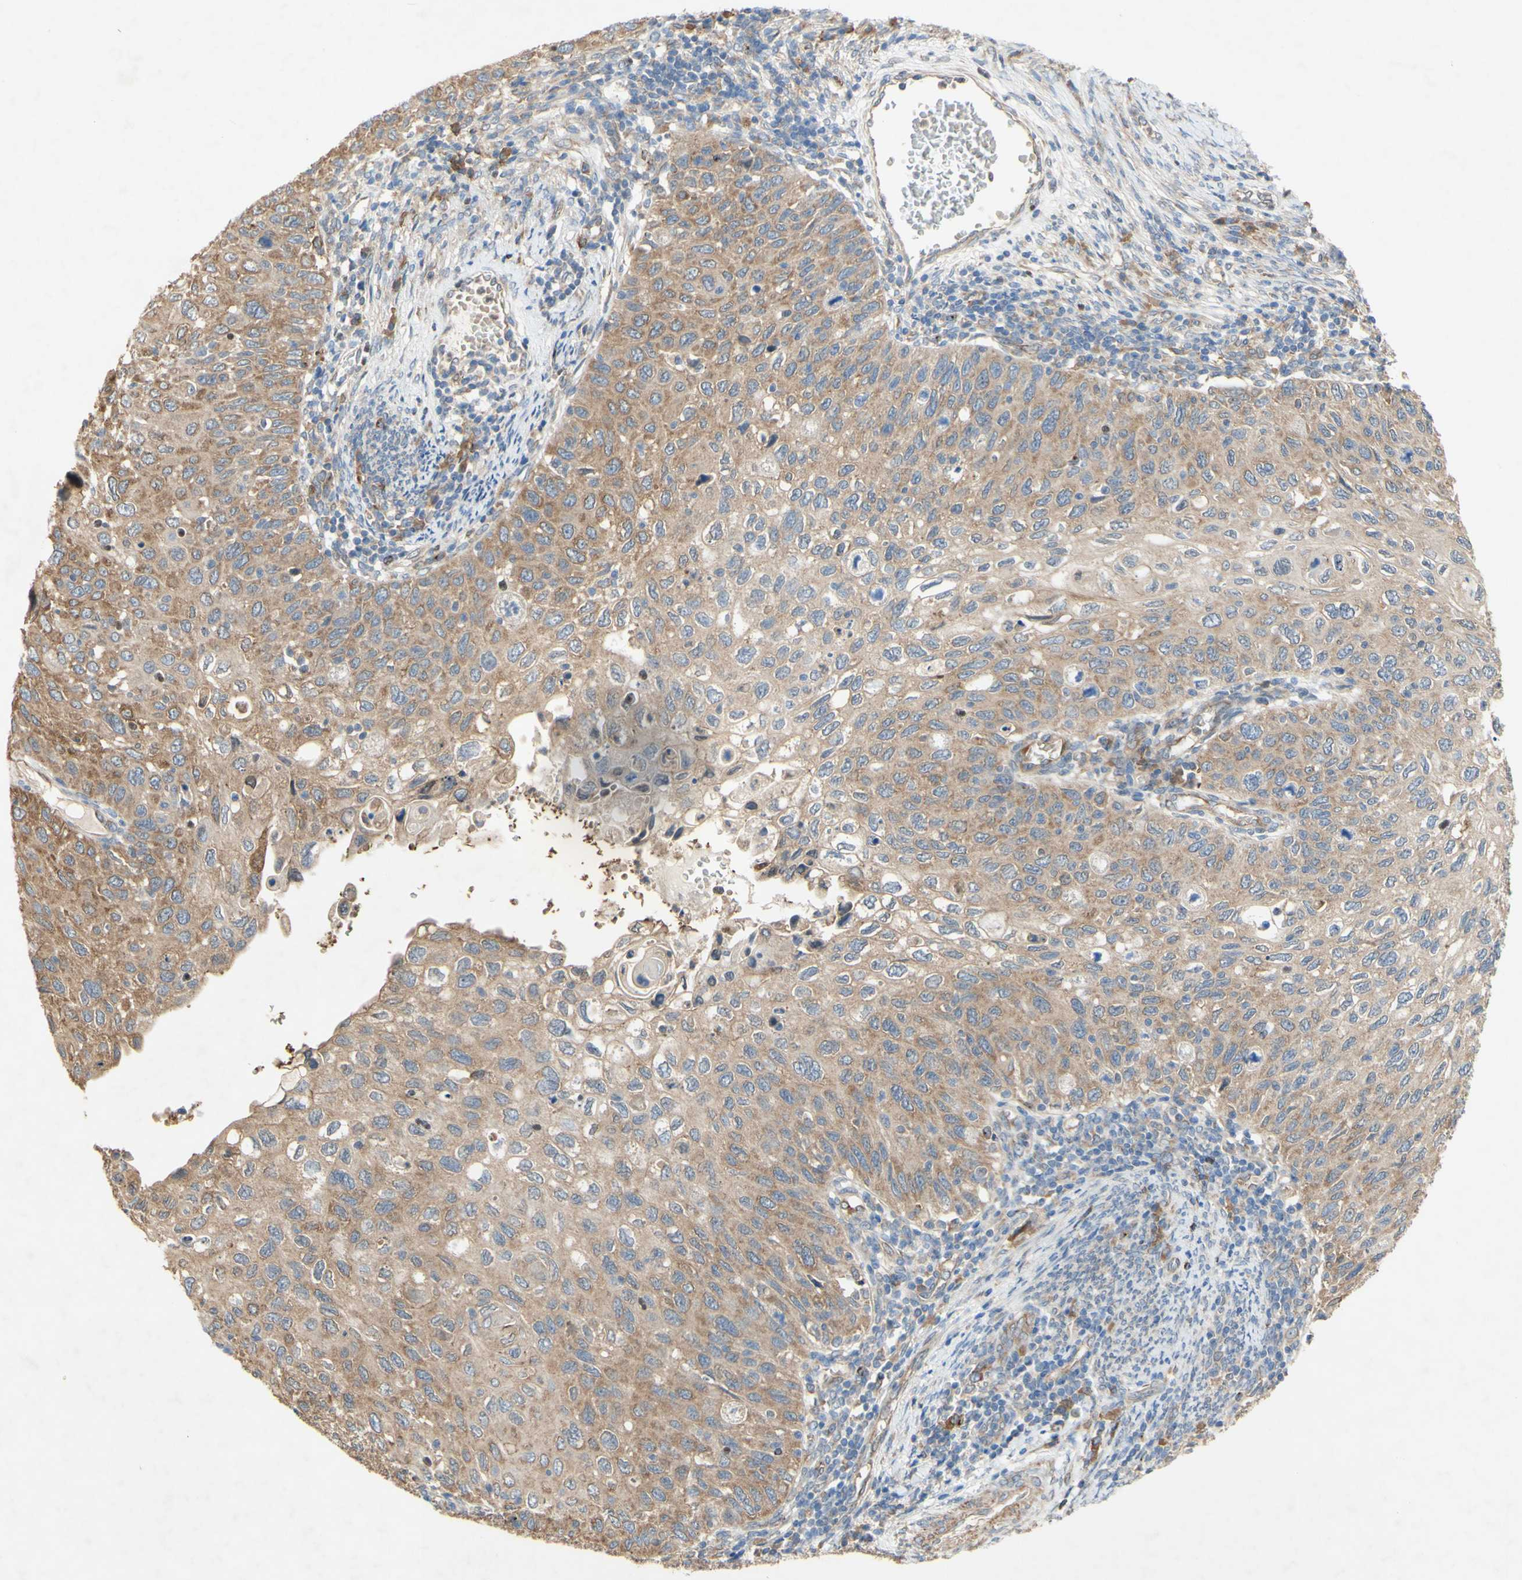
{"staining": {"intensity": "moderate", "quantity": ">75%", "location": "cytoplasmic/membranous"}, "tissue": "cervical cancer", "cell_type": "Tumor cells", "image_type": "cancer", "snomed": [{"axis": "morphology", "description": "Squamous cell carcinoma, NOS"}, {"axis": "topography", "description": "Cervix"}], "caption": "Squamous cell carcinoma (cervical) stained with immunohistochemistry (IHC) displays moderate cytoplasmic/membranous expression in about >75% of tumor cells. Immunohistochemistry stains the protein in brown and the nuclei are stained blue.", "gene": "PDGFB", "patient": {"sex": "female", "age": 70}}